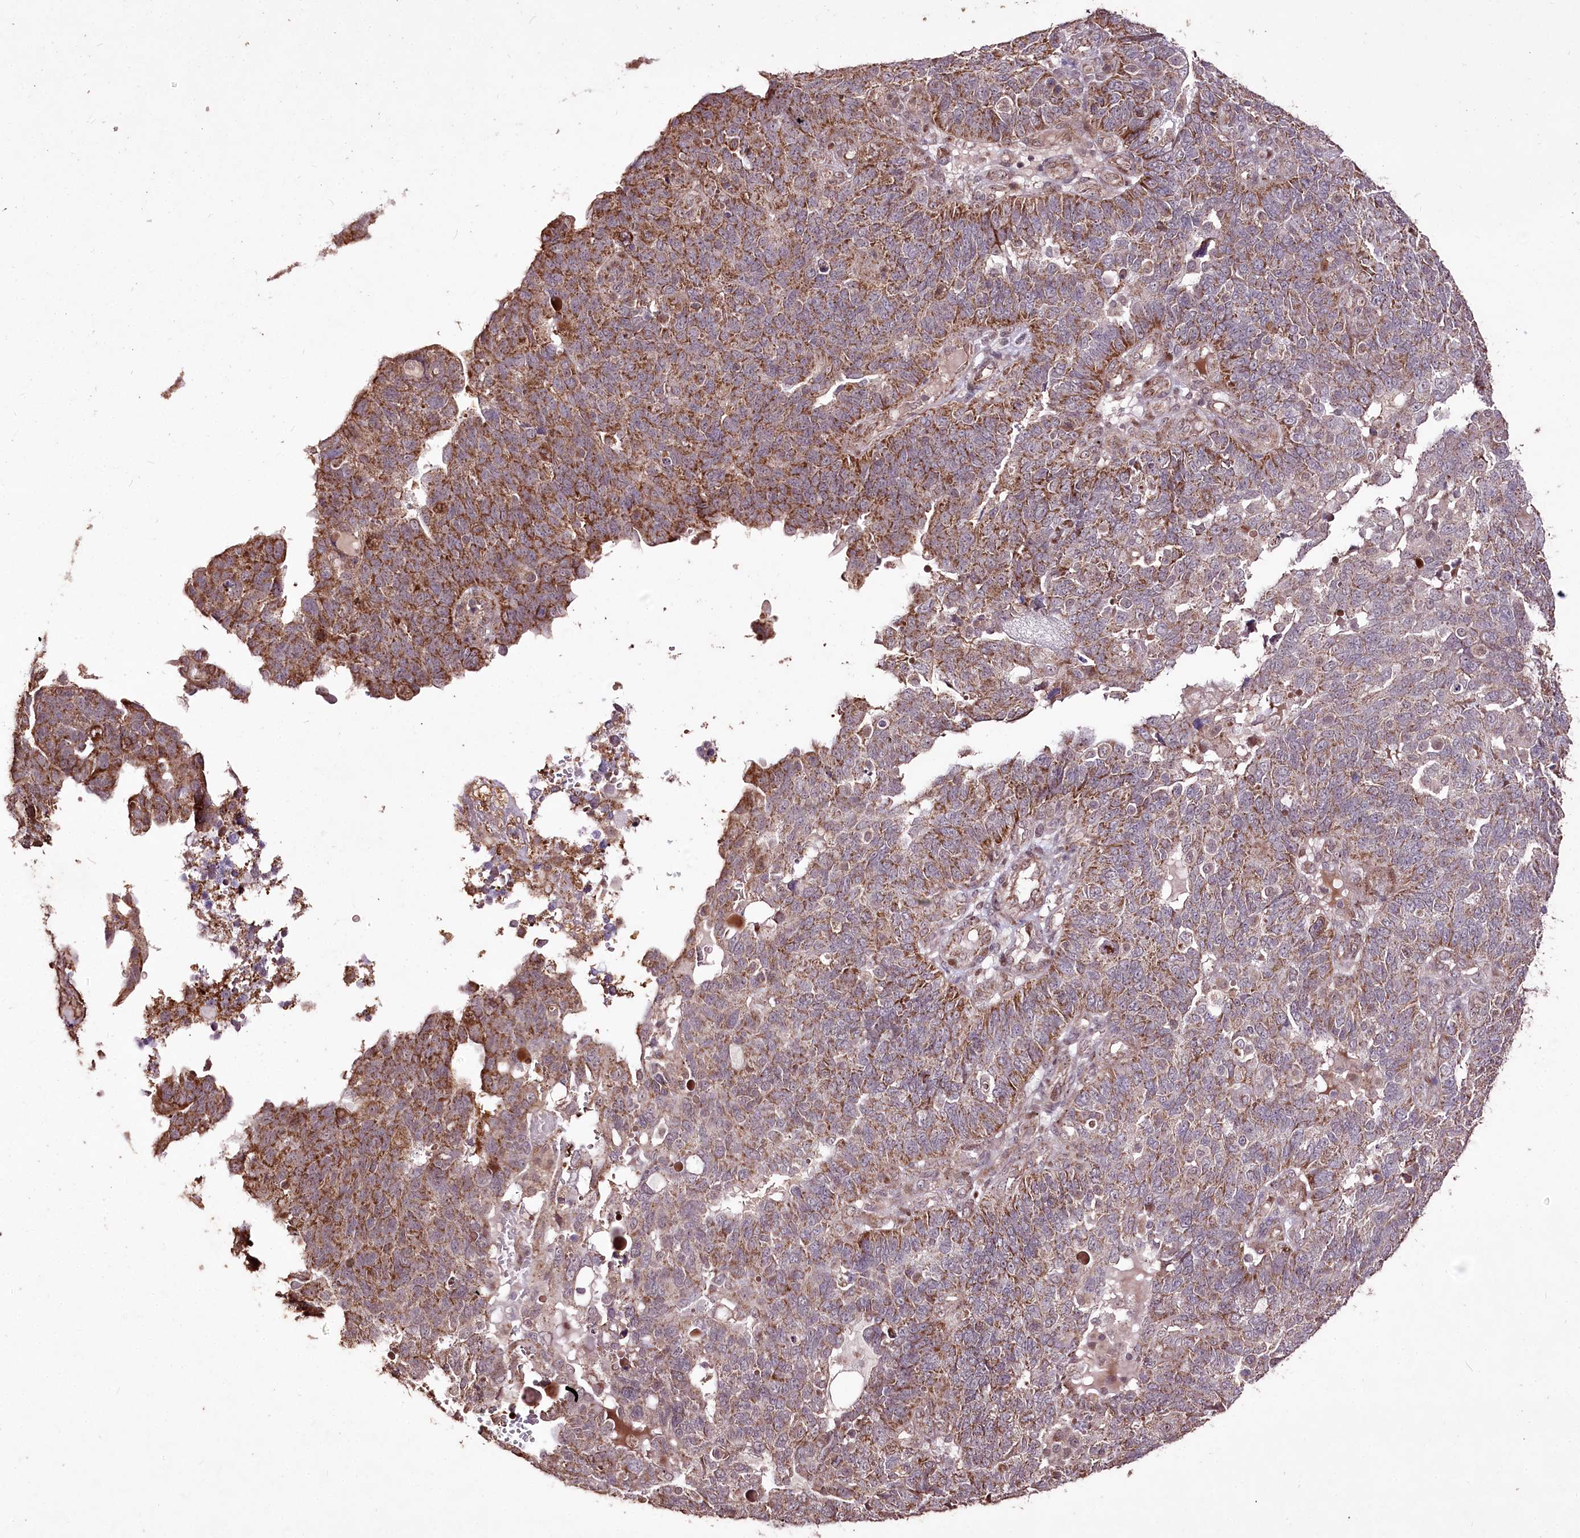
{"staining": {"intensity": "moderate", "quantity": ">75%", "location": "cytoplasmic/membranous"}, "tissue": "endometrial cancer", "cell_type": "Tumor cells", "image_type": "cancer", "snomed": [{"axis": "morphology", "description": "Adenocarcinoma, NOS"}, {"axis": "topography", "description": "Endometrium"}], "caption": "Moderate cytoplasmic/membranous staining is identified in approximately >75% of tumor cells in adenocarcinoma (endometrial).", "gene": "CARD19", "patient": {"sex": "female", "age": 66}}